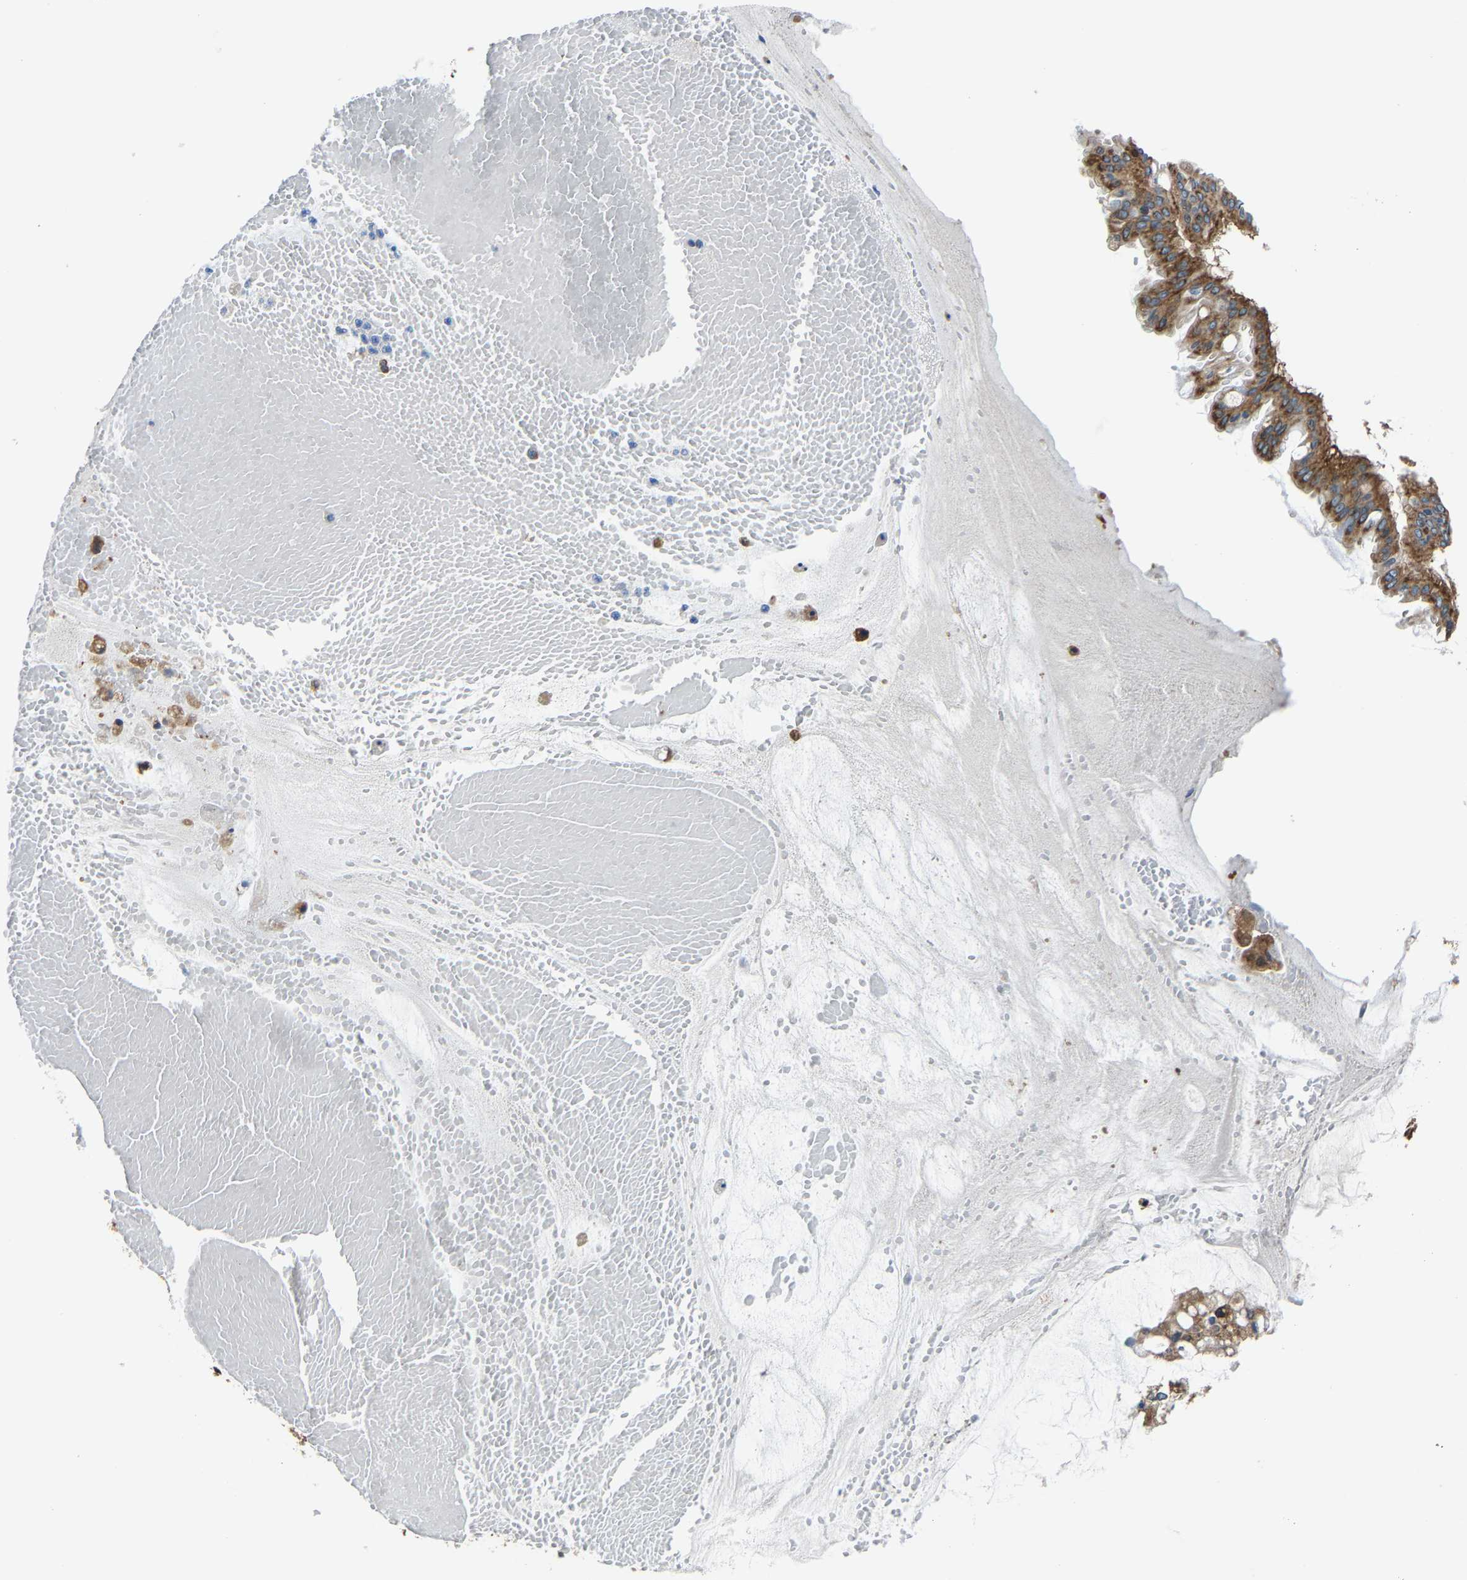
{"staining": {"intensity": "strong", "quantity": ">75%", "location": "cytoplasmic/membranous"}, "tissue": "ovarian cancer", "cell_type": "Tumor cells", "image_type": "cancer", "snomed": [{"axis": "morphology", "description": "Cystadenocarcinoma, mucinous, NOS"}, {"axis": "topography", "description": "Ovary"}], "caption": "Human mucinous cystadenocarcinoma (ovarian) stained with a protein marker demonstrates strong staining in tumor cells.", "gene": "G3BP2", "patient": {"sex": "female", "age": 73}}